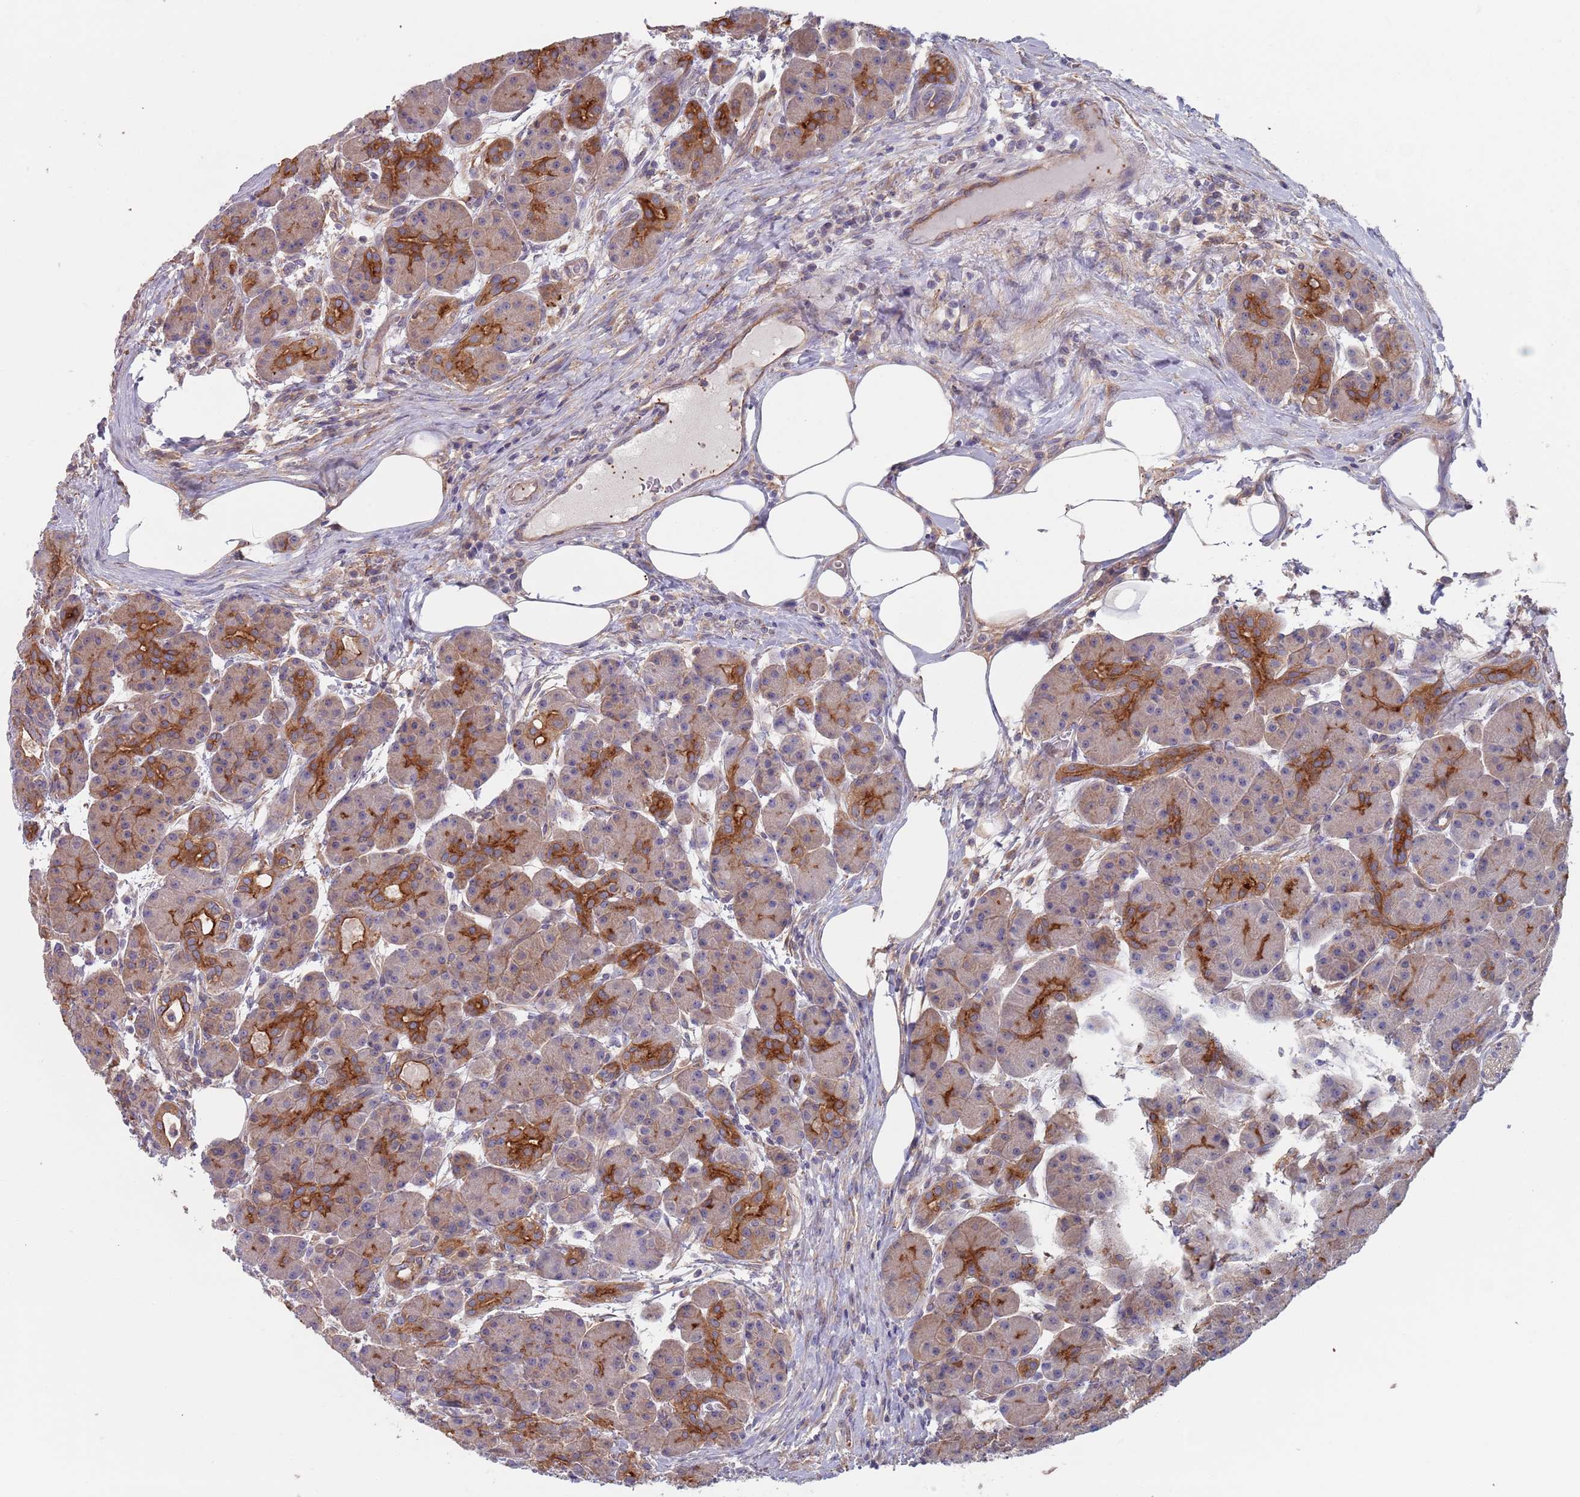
{"staining": {"intensity": "strong", "quantity": "25%-75%", "location": "cytoplasmic/membranous"}, "tissue": "pancreas", "cell_type": "Exocrine glandular cells", "image_type": "normal", "snomed": [{"axis": "morphology", "description": "Normal tissue, NOS"}, {"axis": "topography", "description": "Pancreas"}], "caption": "A photomicrograph showing strong cytoplasmic/membranous positivity in approximately 25%-75% of exocrine glandular cells in benign pancreas, as visualized by brown immunohistochemical staining.", "gene": "APPL2", "patient": {"sex": "male", "age": 63}}